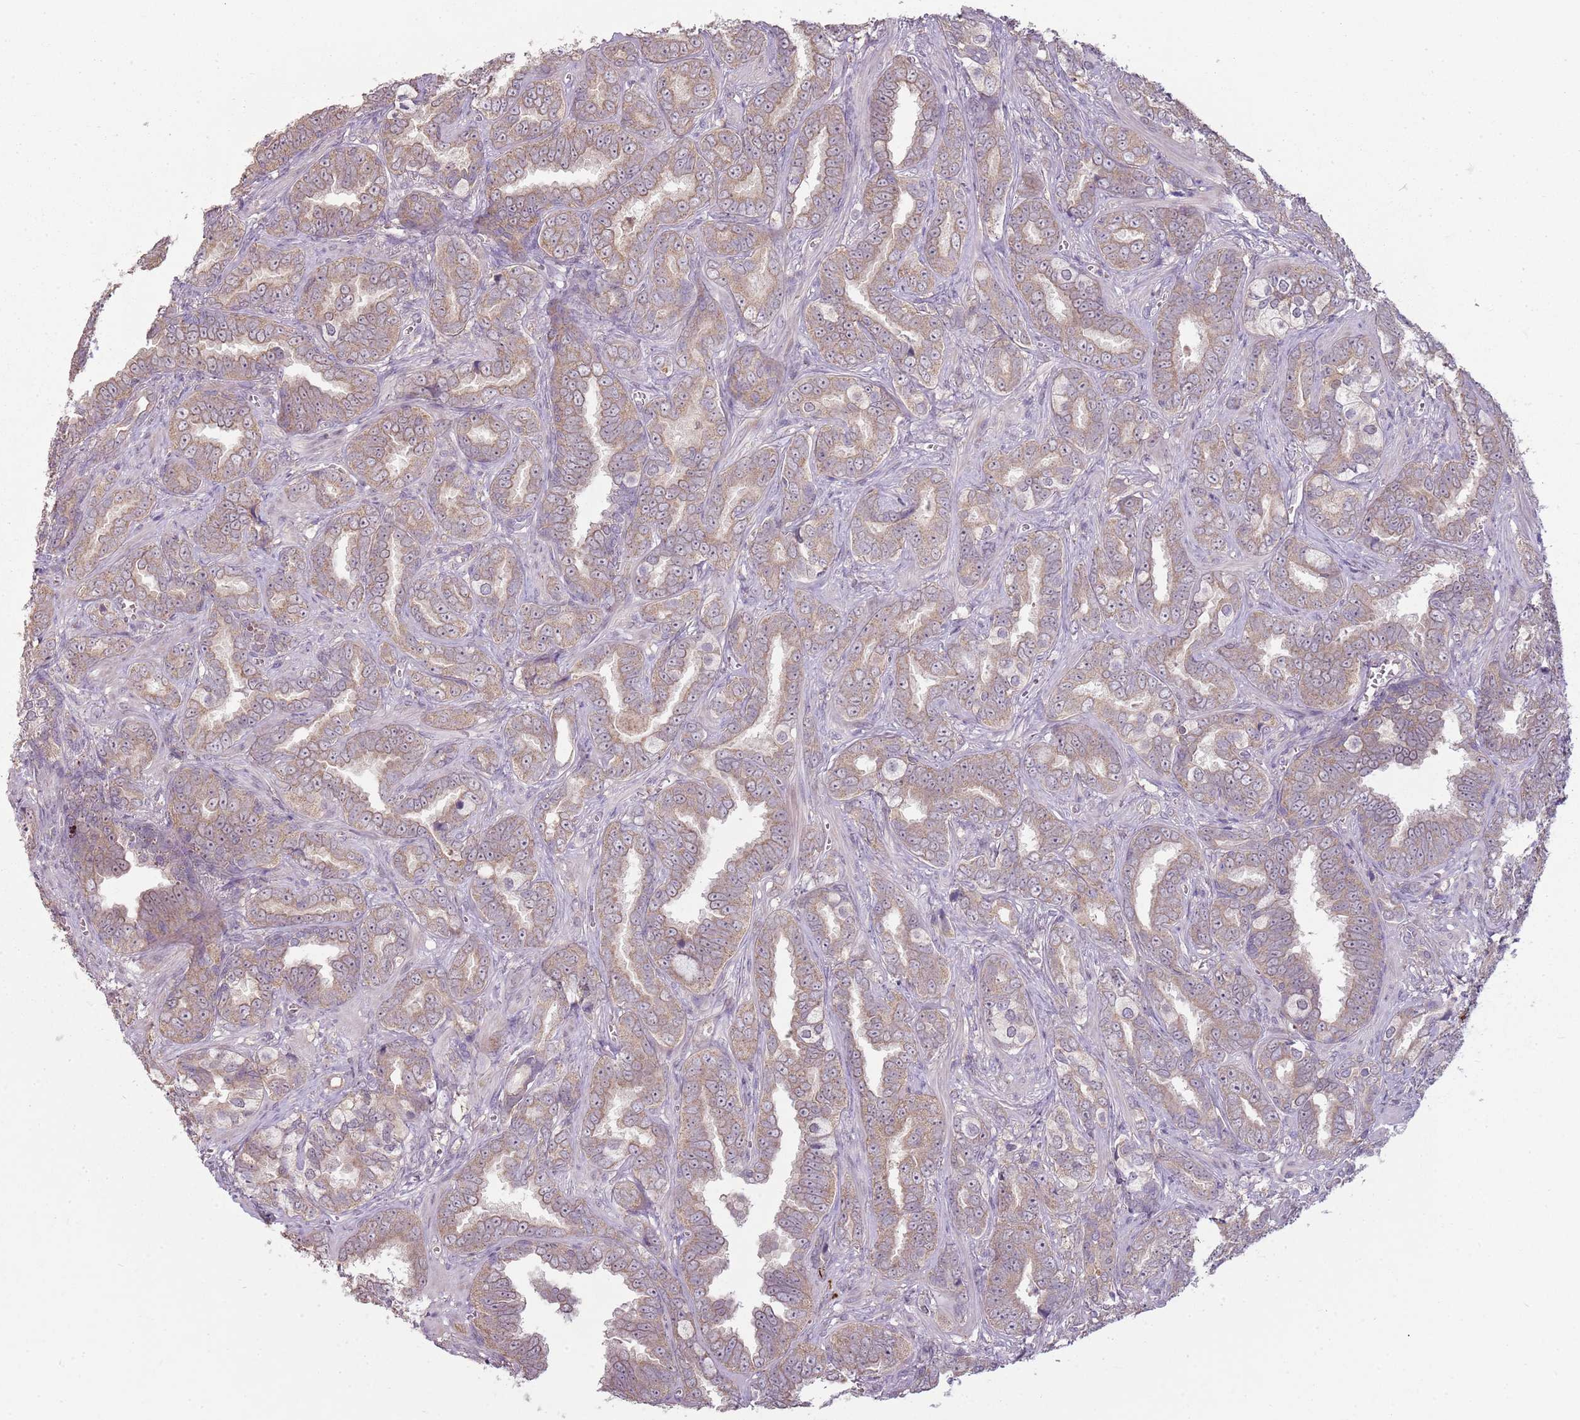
{"staining": {"intensity": "weak", "quantity": ">75%", "location": "cytoplasmic/membranous"}, "tissue": "prostate cancer", "cell_type": "Tumor cells", "image_type": "cancer", "snomed": [{"axis": "morphology", "description": "Adenocarcinoma, High grade"}, {"axis": "topography", "description": "Prostate"}], "caption": "There is low levels of weak cytoplasmic/membranous staining in tumor cells of high-grade adenocarcinoma (prostate), as demonstrated by immunohistochemical staining (brown color).", "gene": "TEKT4", "patient": {"sex": "male", "age": 67}}